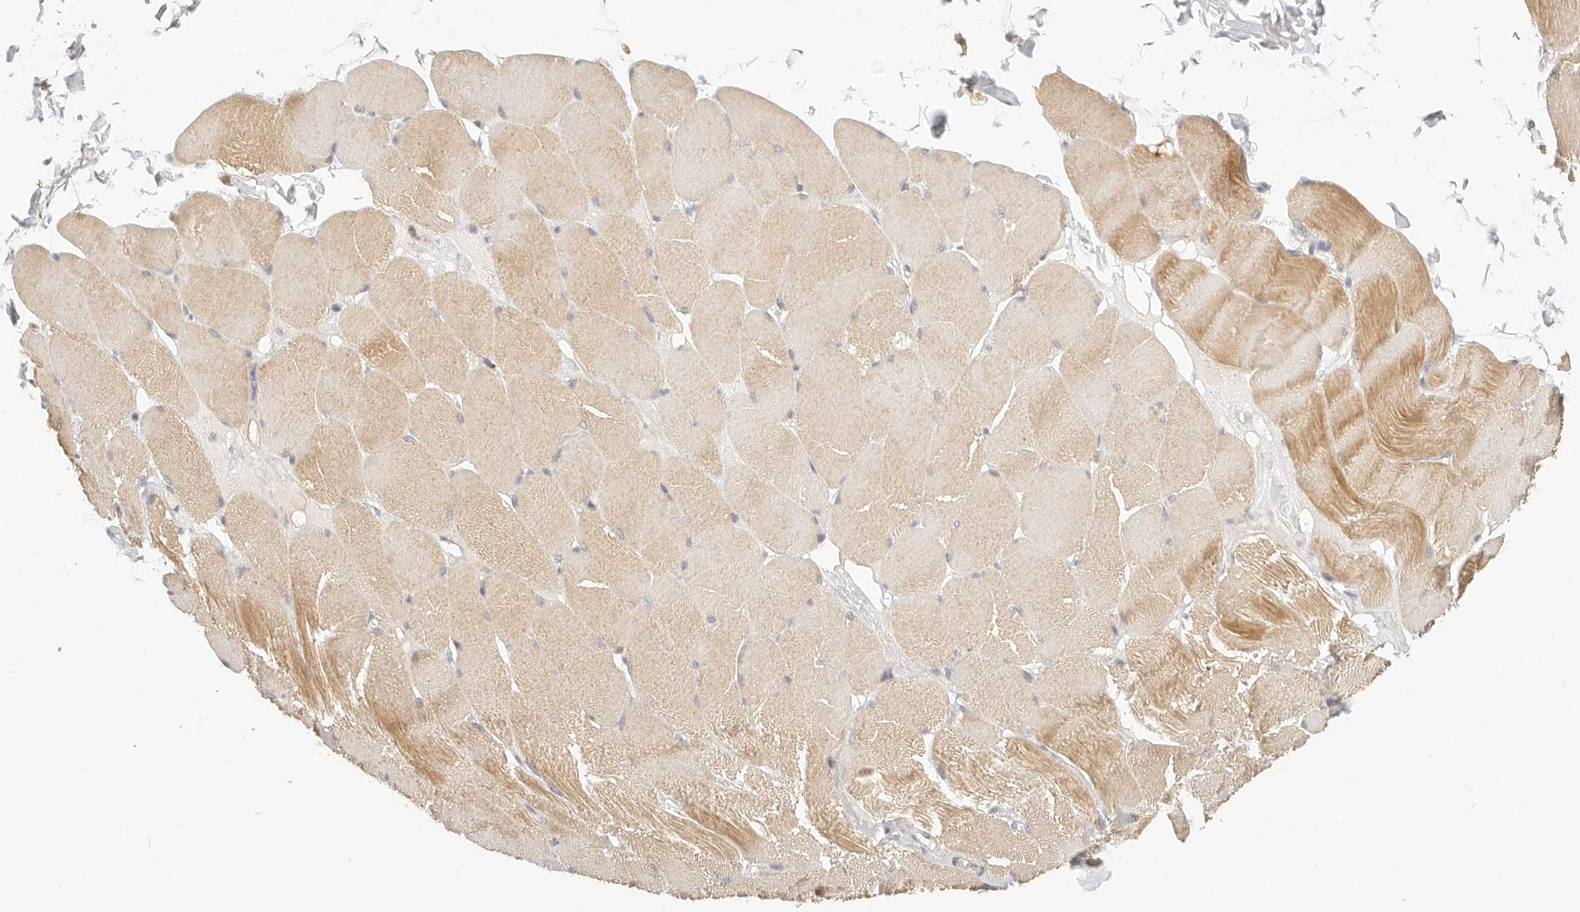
{"staining": {"intensity": "moderate", "quantity": ">75%", "location": "cytoplasmic/membranous"}, "tissue": "skeletal muscle", "cell_type": "Myocytes", "image_type": "normal", "snomed": [{"axis": "morphology", "description": "Normal tissue, NOS"}, {"axis": "topography", "description": "Skin"}, {"axis": "topography", "description": "Skeletal muscle"}], "caption": "Moderate cytoplasmic/membranous expression for a protein is appreciated in approximately >75% of myocytes of normal skeletal muscle using immunohistochemistry.", "gene": "CNMD", "patient": {"sex": "male", "age": 83}}